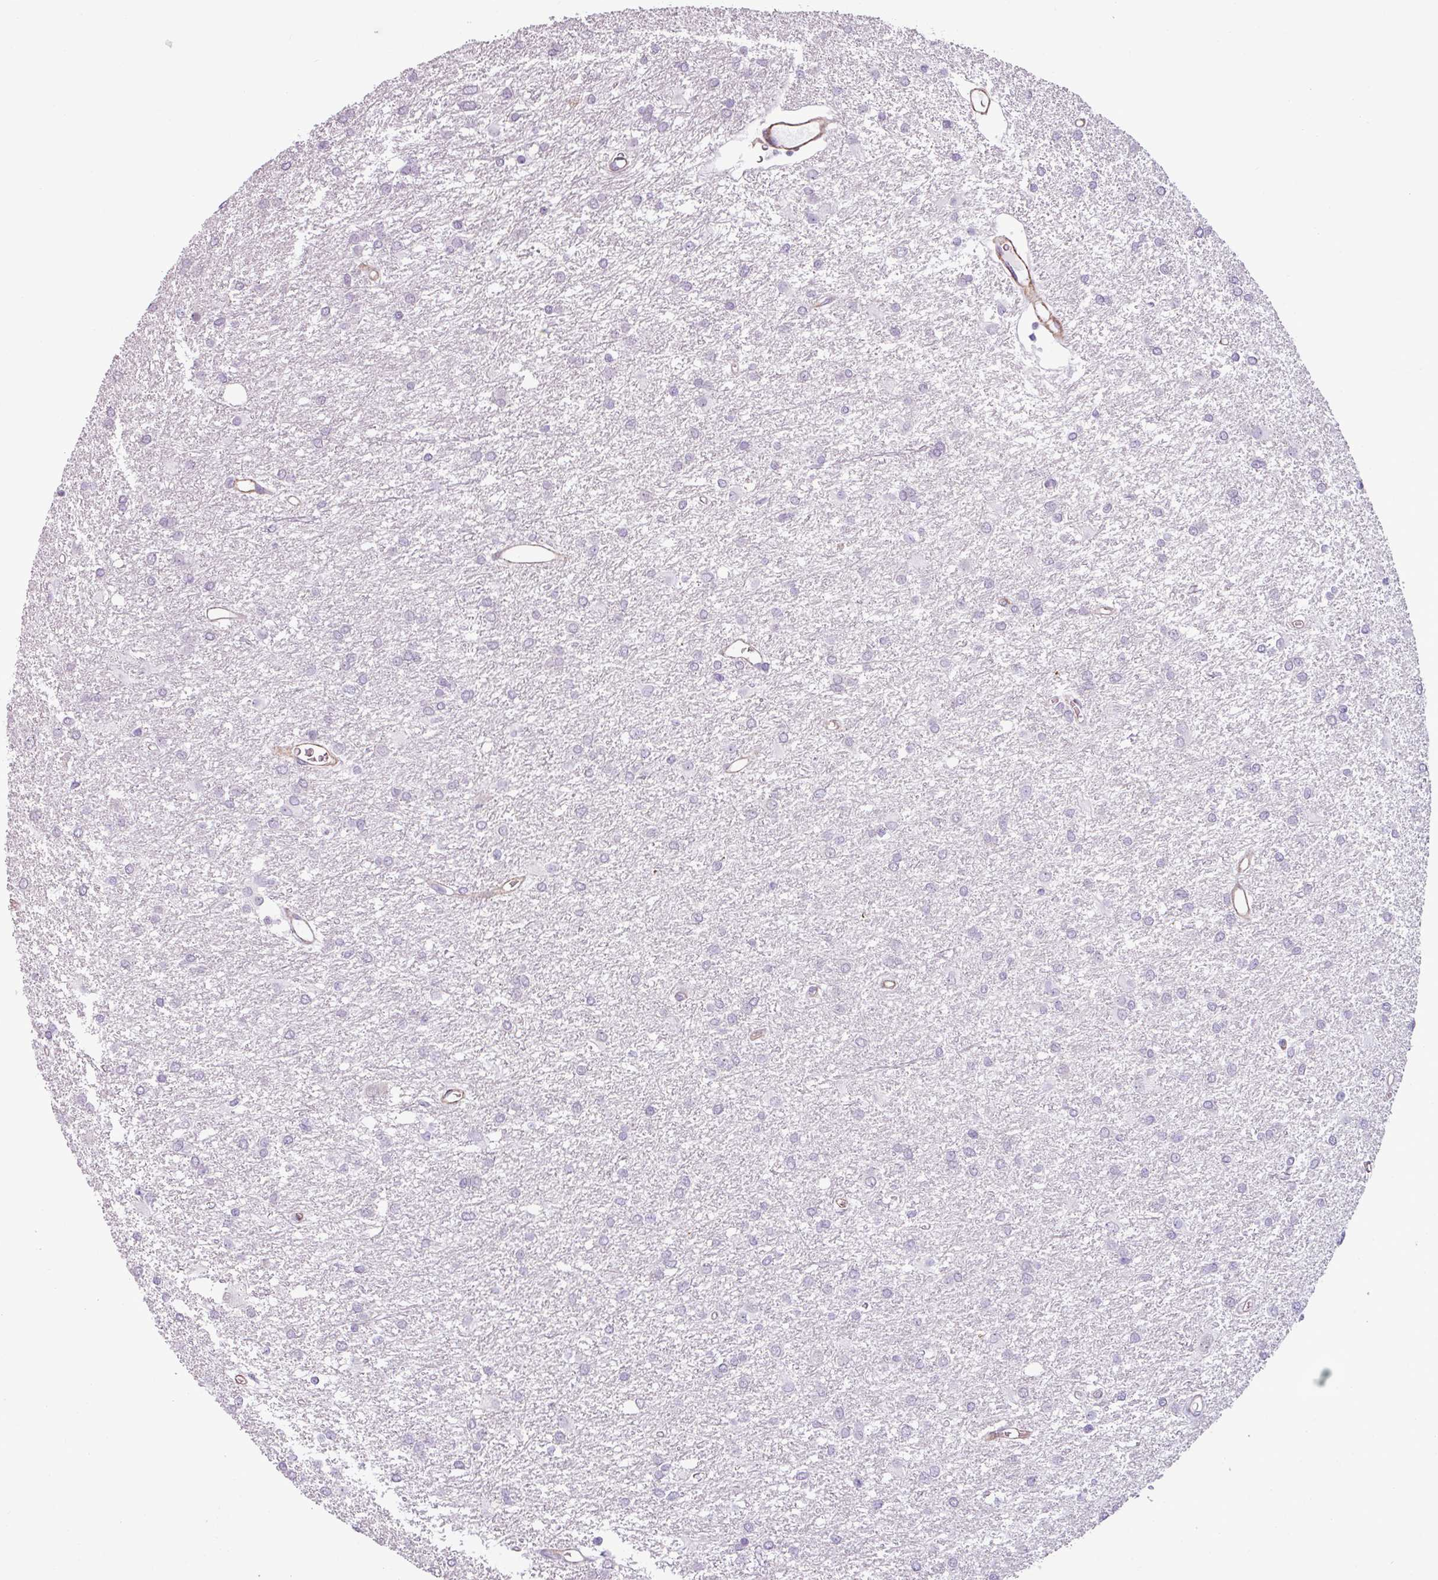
{"staining": {"intensity": "negative", "quantity": "none", "location": "none"}, "tissue": "glioma", "cell_type": "Tumor cells", "image_type": "cancer", "snomed": [{"axis": "morphology", "description": "Glioma, malignant, High grade"}, {"axis": "topography", "description": "Brain"}], "caption": "DAB (3,3'-diaminobenzidine) immunohistochemical staining of human glioma demonstrates no significant expression in tumor cells. (Immunohistochemistry (ihc), brightfield microscopy, high magnification).", "gene": "ATP10A", "patient": {"sex": "female", "age": 50}}